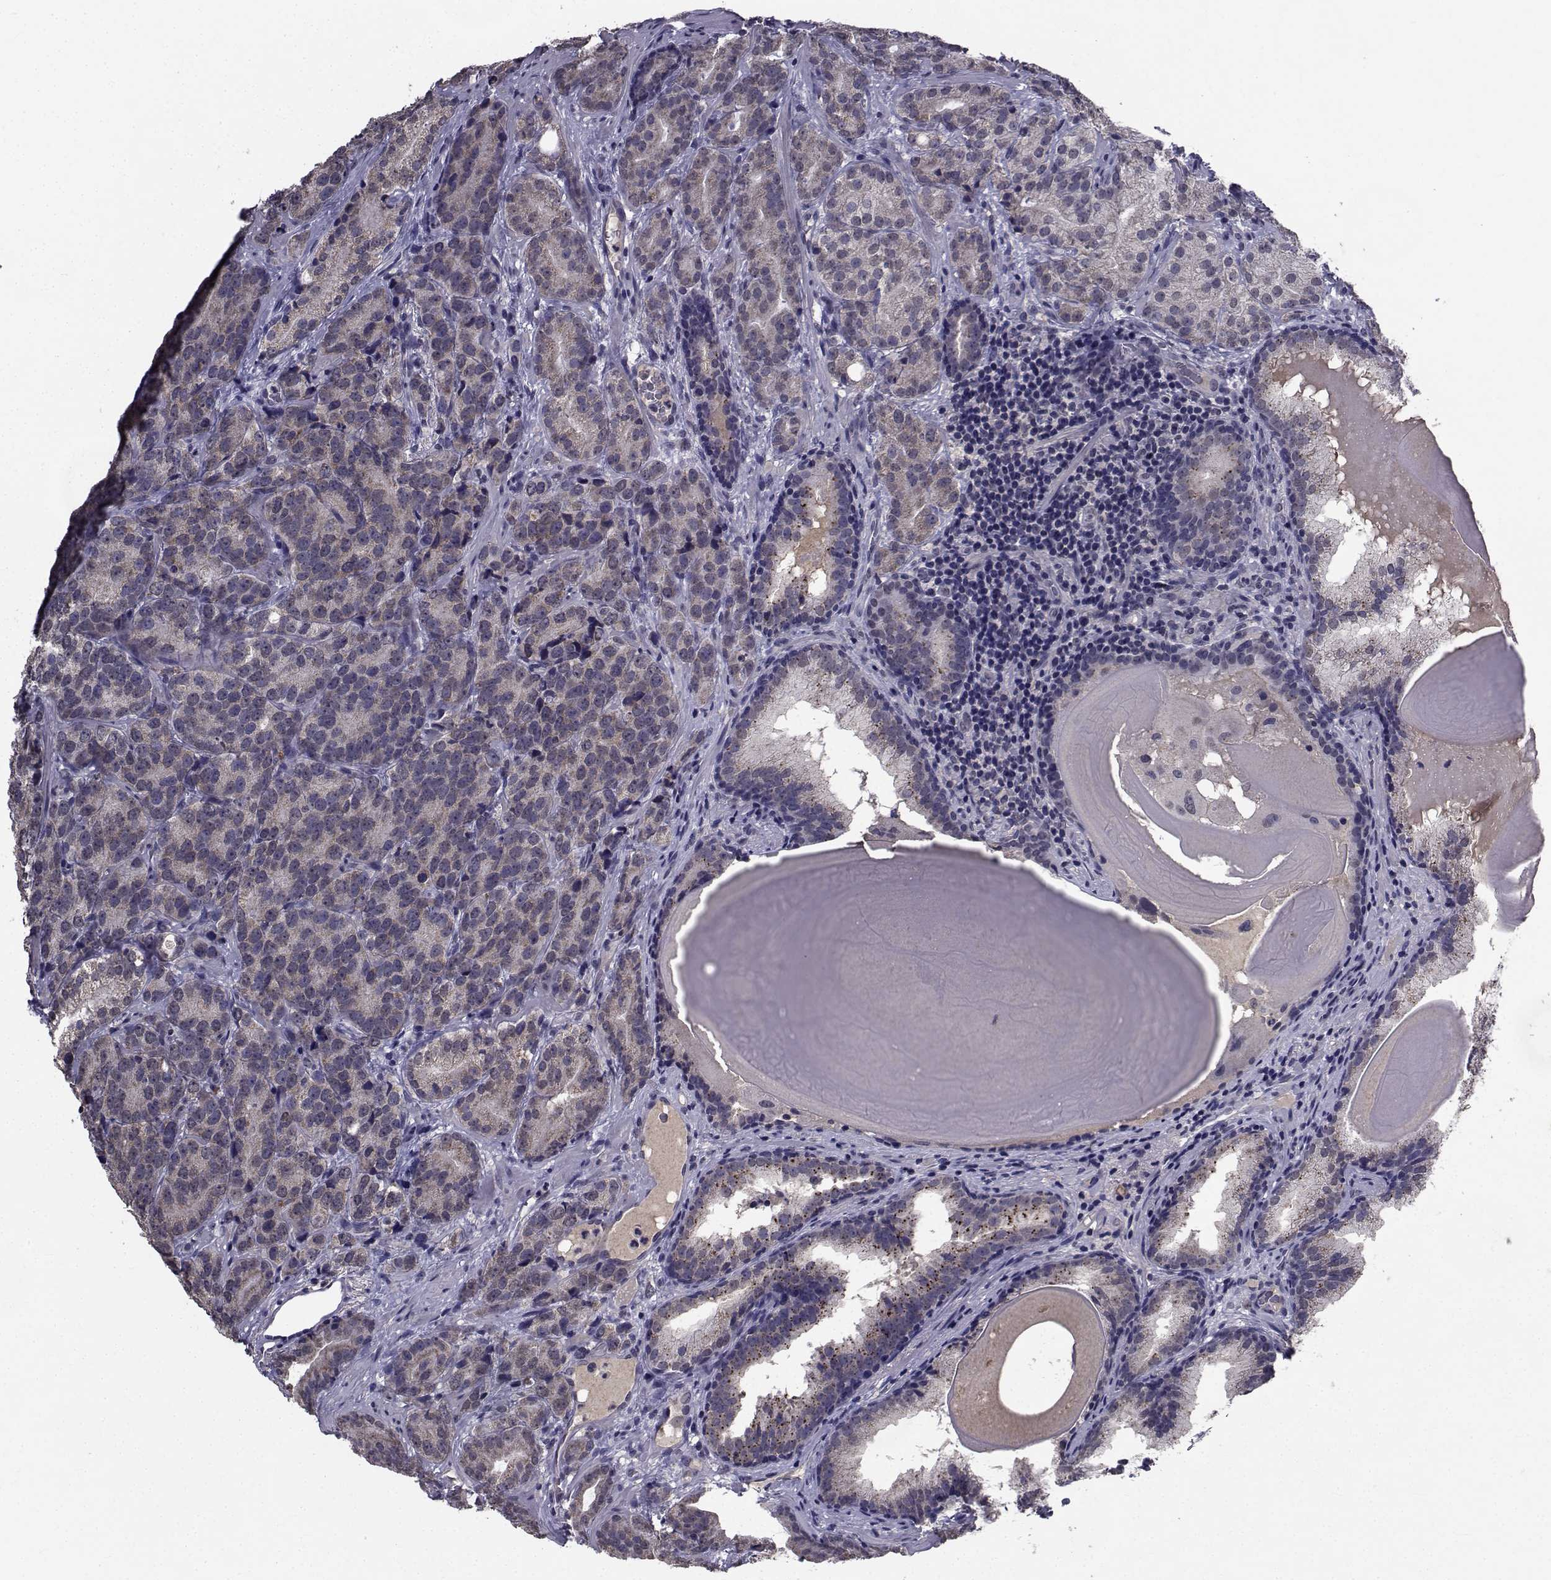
{"staining": {"intensity": "weak", "quantity": "<25%", "location": "cytoplasmic/membranous"}, "tissue": "prostate cancer", "cell_type": "Tumor cells", "image_type": "cancer", "snomed": [{"axis": "morphology", "description": "Adenocarcinoma, NOS"}, {"axis": "topography", "description": "Prostate"}], "caption": "Human prostate adenocarcinoma stained for a protein using immunohistochemistry (IHC) exhibits no staining in tumor cells.", "gene": "CYP2S1", "patient": {"sex": "male", "age": 71}}